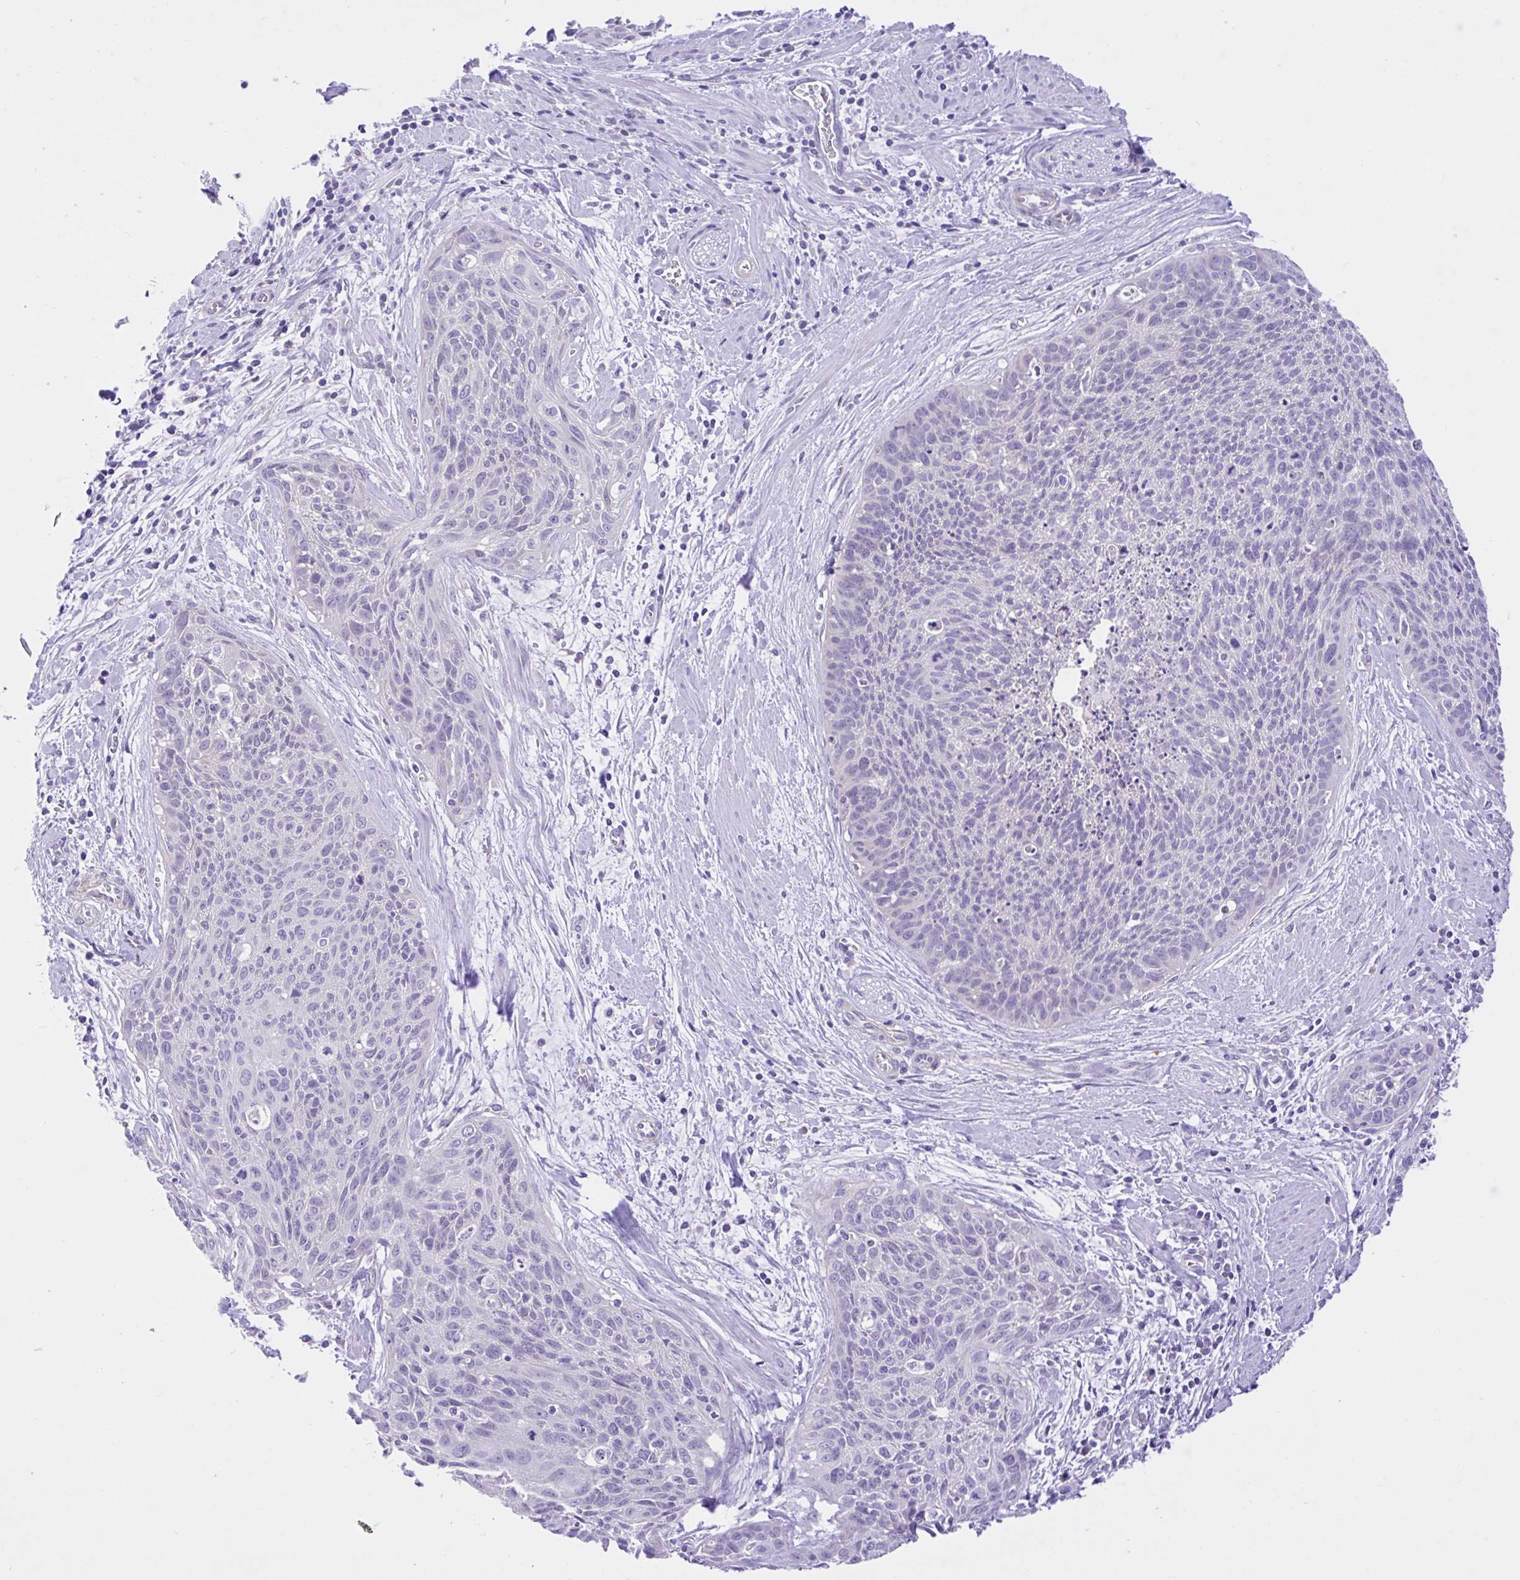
{"staining": {"intensity": "negative", "quantity": "none", "location": "none"}, "tissue": "cervical cancer", "cell_type": "Tumor cells", "image_type": "cancer", "snomed": [{"axis": "morphology", "description": "Squamous cell carcinoma, NOS"}, {"axis": "topography", "description": "Cervix"}], "caption": "The histopathology image reveals no staining of tumor cells in cervical squamous cell carcinoma.", "gene": "NDUFS2", "patient": {"sex": "female", "age": 55}}